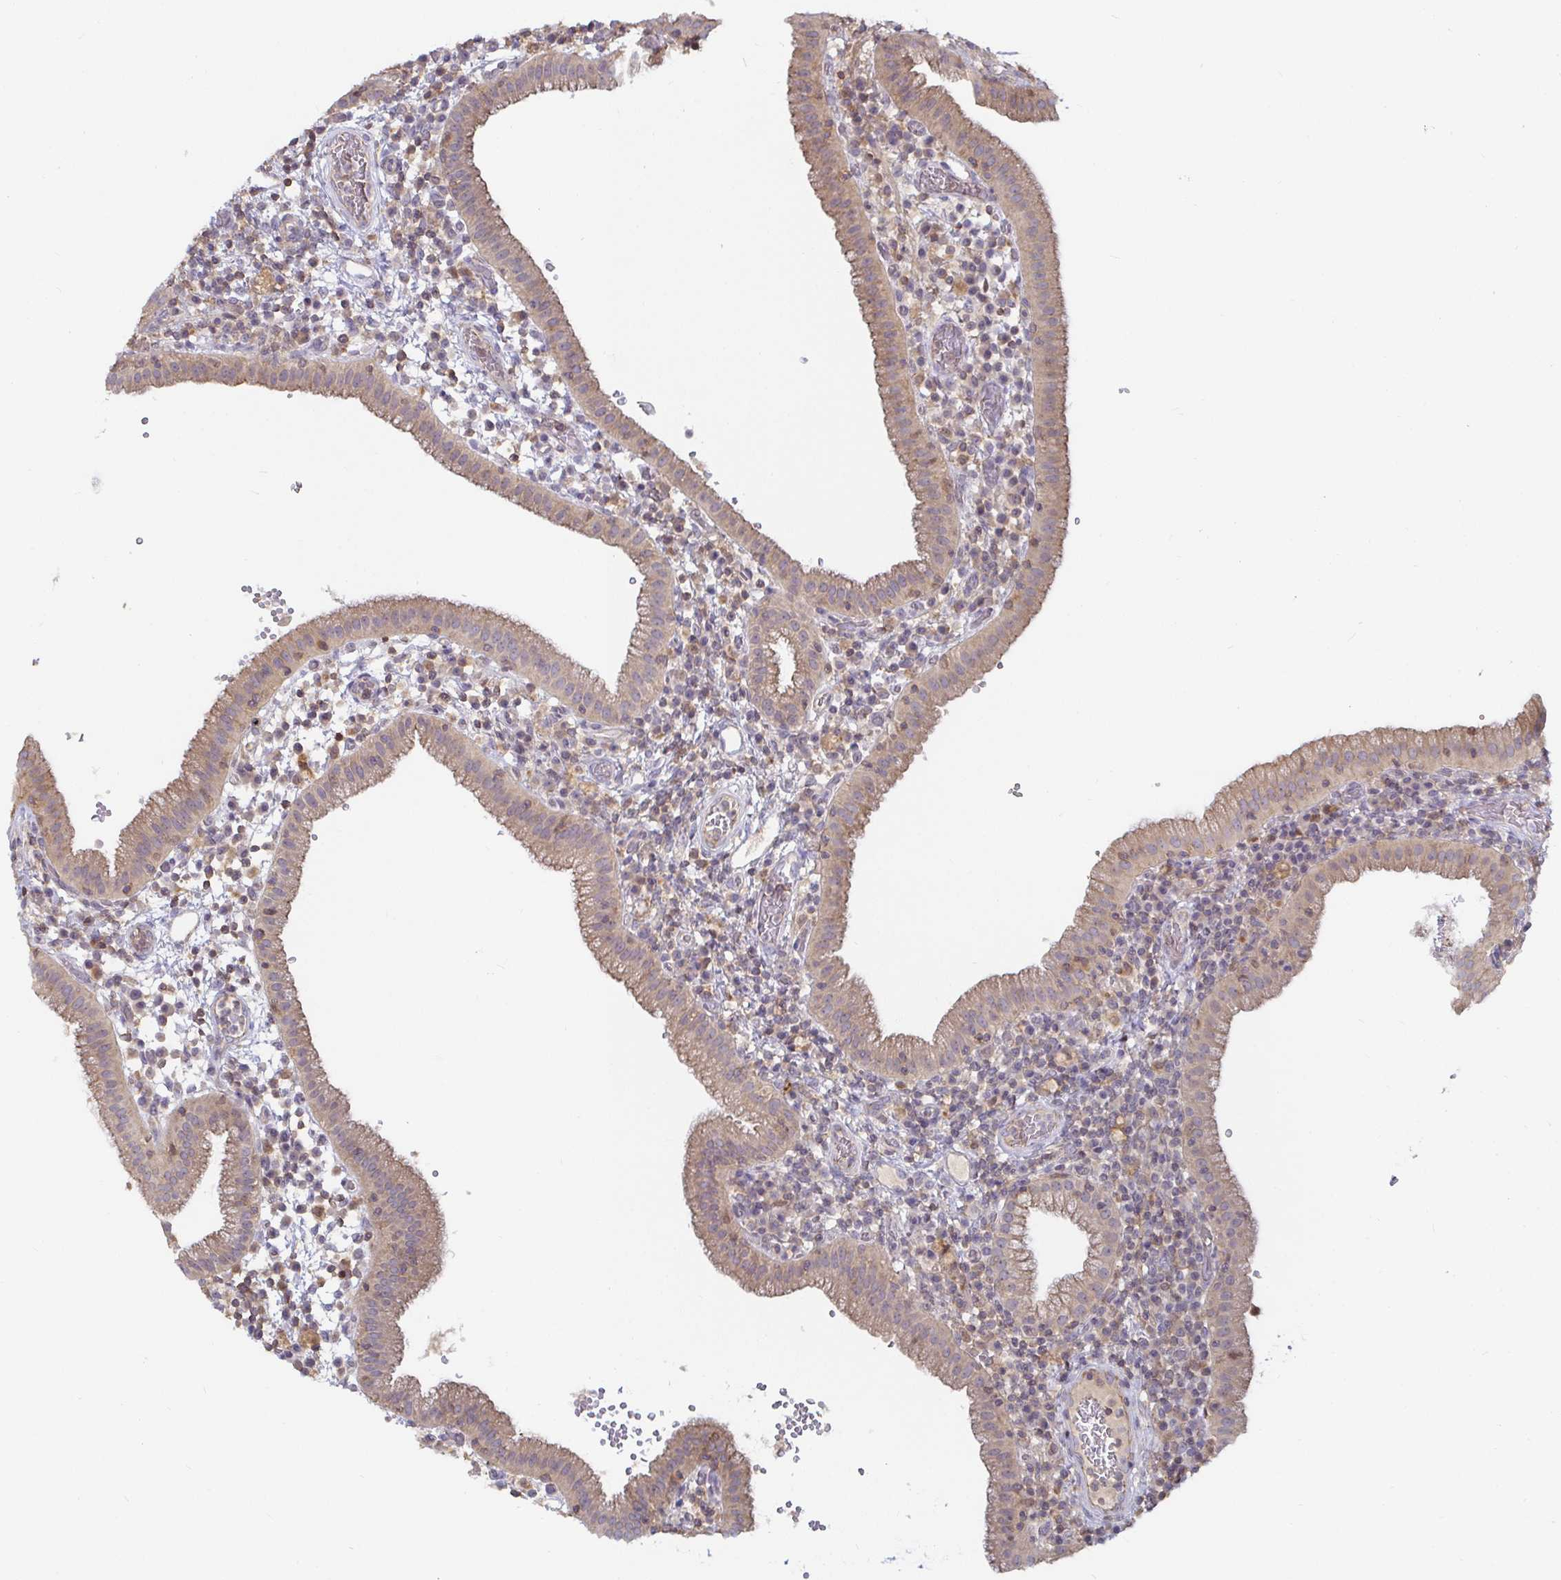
{"staining": {"intensity": "weak", "quantity": "25%-75%", "location": "cytoplasmic/membranous"}, "tissue": "gallbladder", "cell_type": "Glandular cells", "image_type": "normal", "snomed": [{"axis": "morphology", "description": "Normal tissue, NOS"}, {"axis": "topography", "description": "Gallbladder"}], "caption": "Immunohistochemical staining of unremarkable human gallbladder shows weak cytoplasmic/membranous protein expression in approximately 25%-75% of glandular cells. The staining was performed using DAB to visualize the protein expression in brown, while the nuclei were stained in blue with hematoxylin (Magnification: 20x).", "gene": "CDH18", "patient": {"sex": "male", "age": 26}}